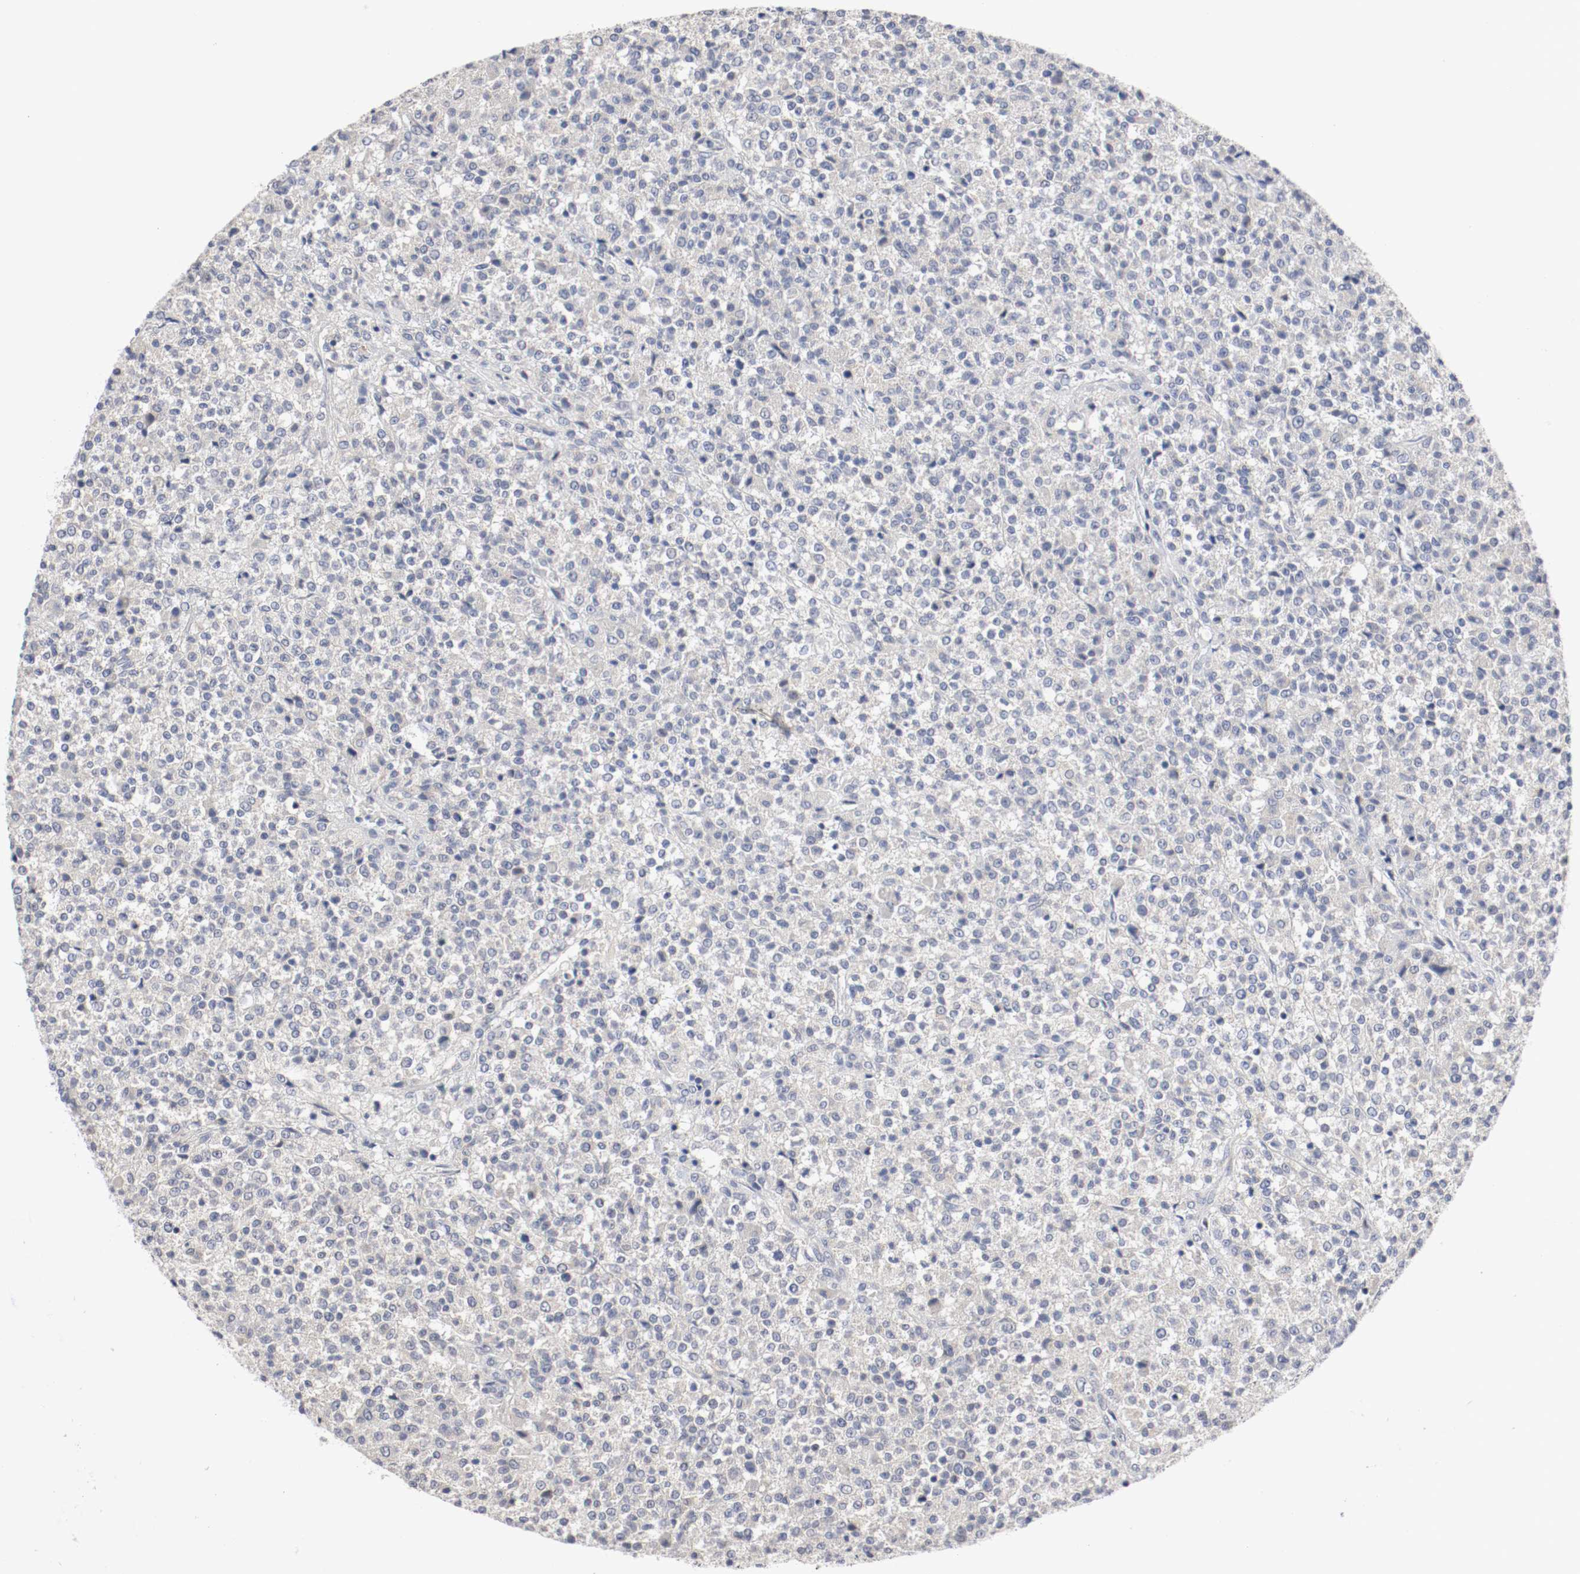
{"staining": {"intensity": "negative", "quantity": "none", "location": "none"}, "tissue": "testis cancer", "cell_type": "Tumor cells", "image_type": "cancer", "snomed": [{"axis": "morphology", "description": "Seminoma, NOS"}, {"axis": "topography", "description": "Testis"}], "caption": "Image shows no protein expression in tumor cells of seminoma (testis) tissue.", "gene": "CEBPE", "patient": {"sex": "male", "age": 59}}